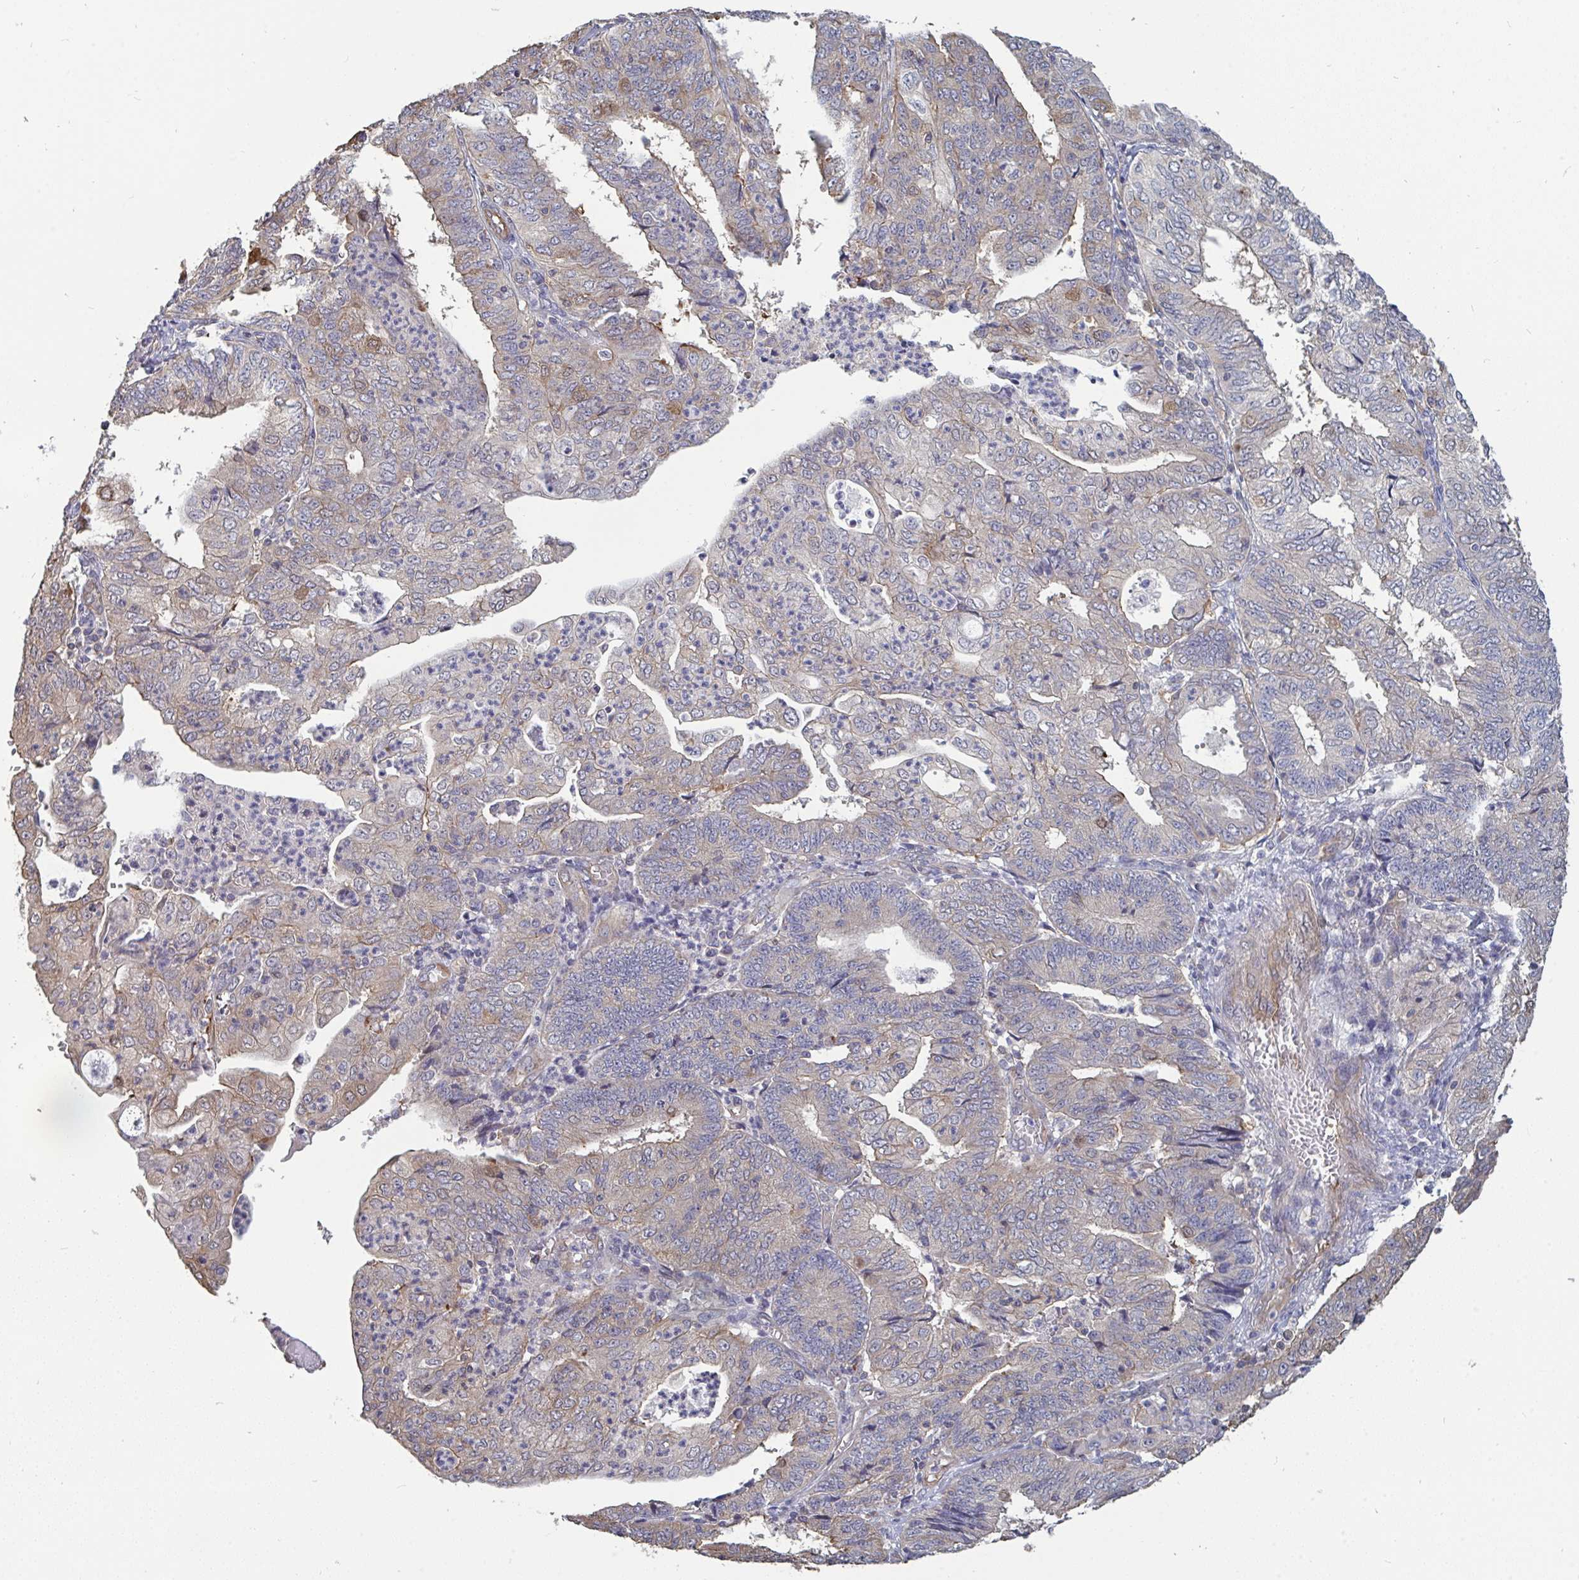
{"staining": {"intensity": "negative", "quantity": "none", "location": "none"}, "tissue": "endometrial cancer", "cell_type": "Tumor cells", "image_type": "cancer", "snomed": [{"axis": "morphology", "description": "Adenocarcinoma, NOS"}, {"axis": "topography", "description": "Endometrium"}], "caption": "High power microscopy photomicrograph of an IHC photomicrograph of endometrial cancer, revealing no significant staining in tumor cells.", "gene": "ISCU", "patient": {"sex": "female", "age": 56}}